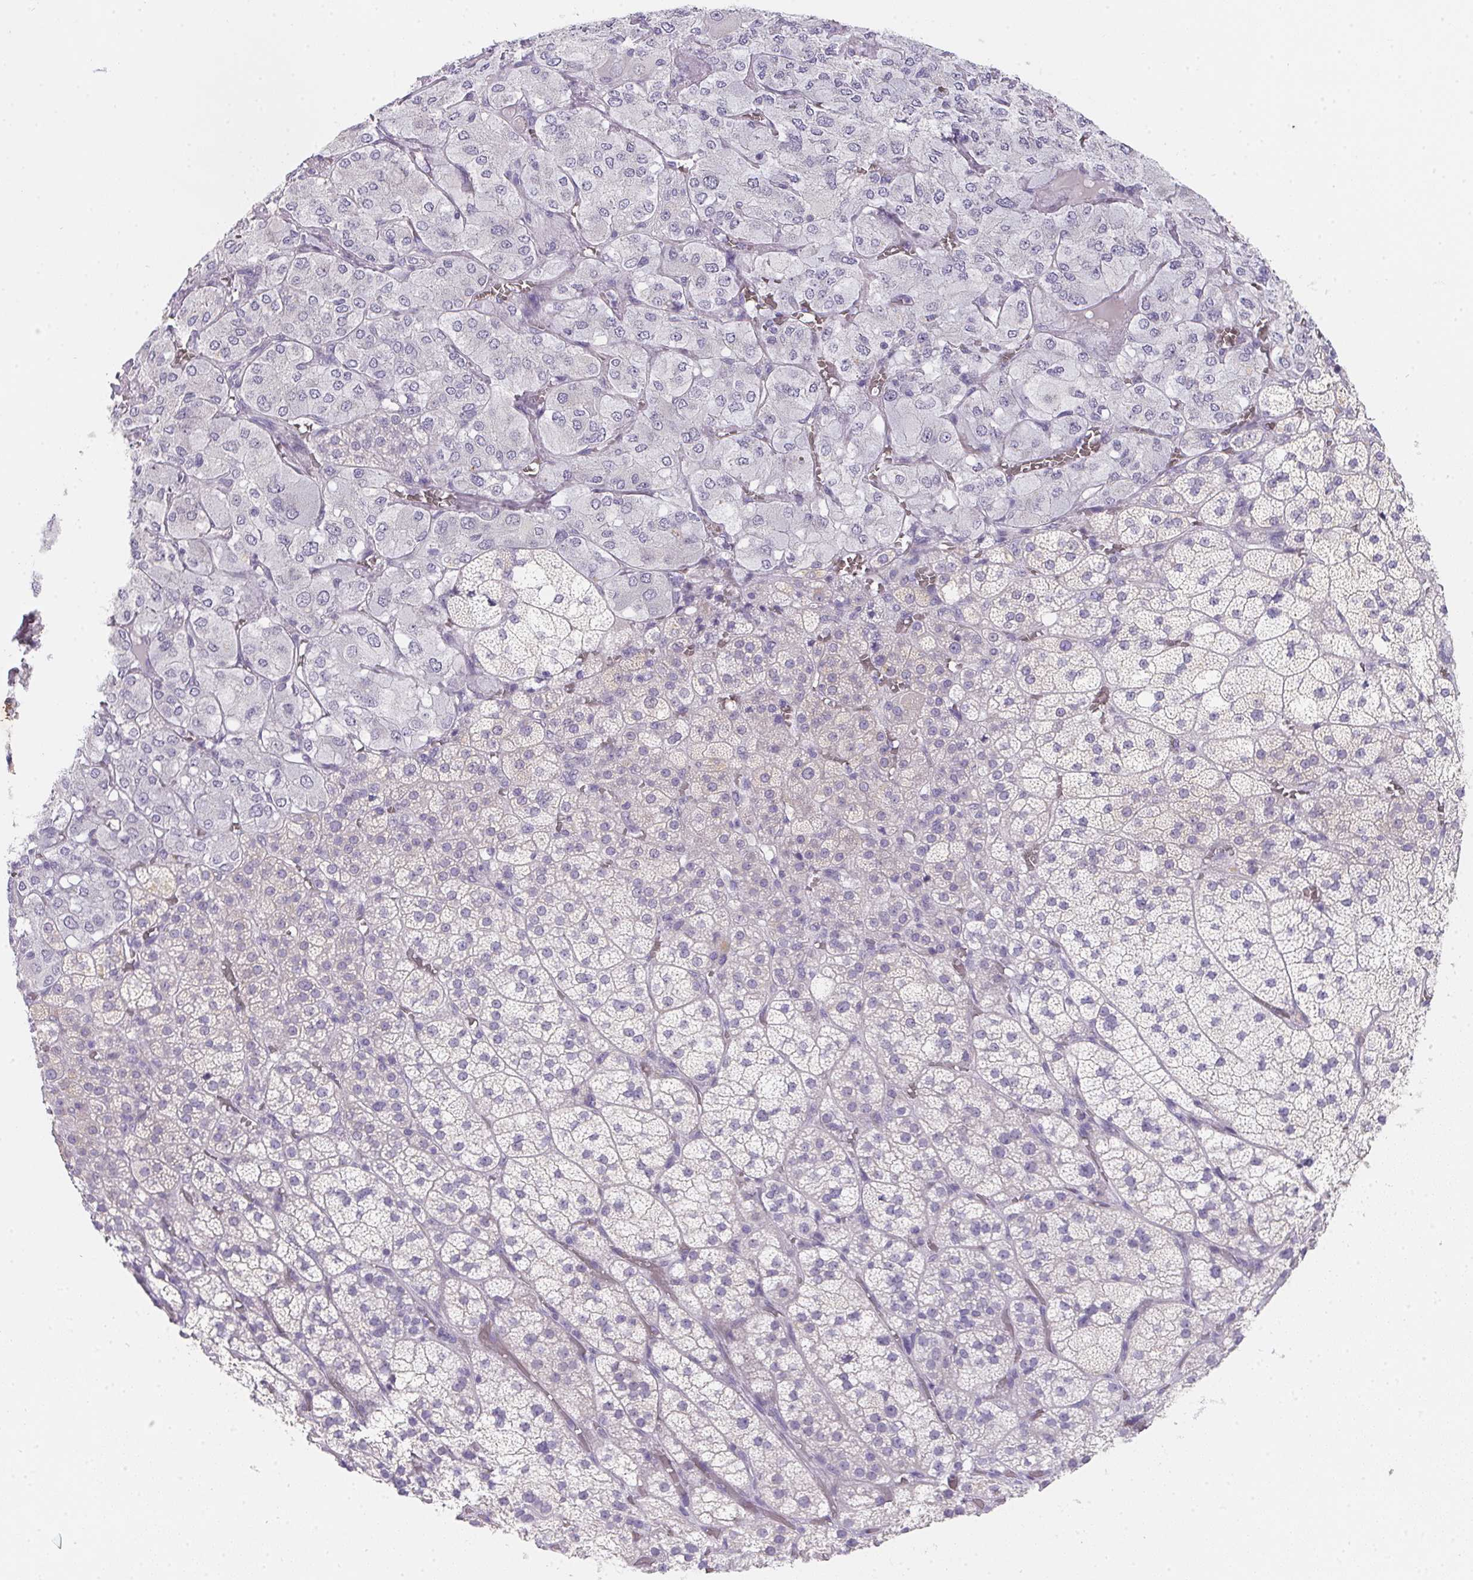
{"staining": {"intensity": "weak", "quantity": "<25%", "location": "cytoplasmic/membranous"}, "tissue": "adrenal gland", "cell_type": "Glandular cells", "image_type": "normal", "snomed": [{"axis": "morphology", "description": "Normal tissue, NOS"}, {"axis": "topography", "description": "Adrenal gland"}], "caption": "This is an IHC photomicrograph of unremarkable human adrenal gland. There is no staining in glandular cells.", "gene": "DCD", "patient": {"sex": "female", "age": 60}}